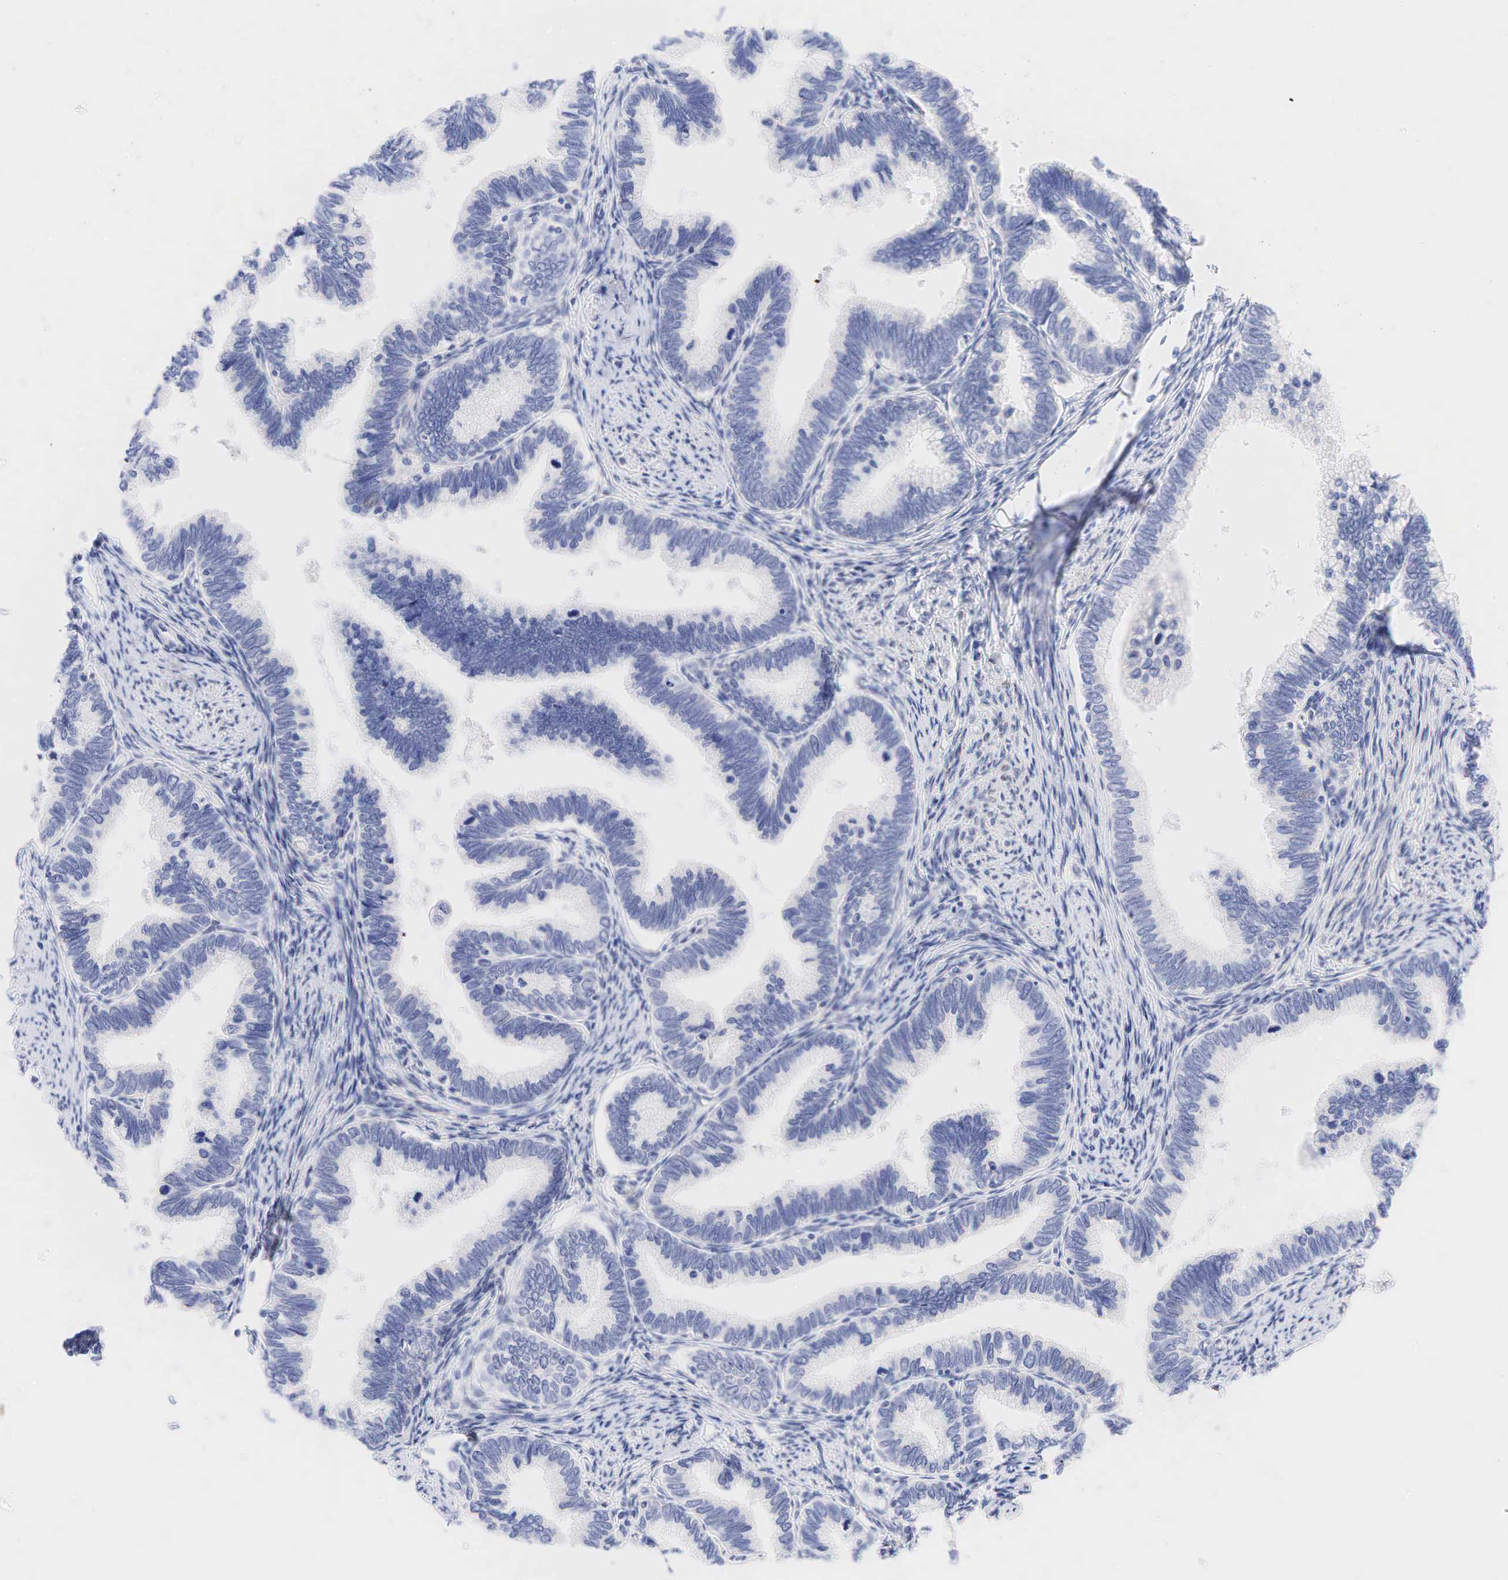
{"staining": {"intensity": "negative", "quantity": "none", "location": "none"}, "tissue": "cervical cancer", "cell_type": "Tumor cells", "image_type": "cancer", "snomed": [{"axis": "morphology", "description": "Adenocarcinoma, NOS"}, {"axis": "topography", "description": "Cervix"}], "caption": "A photomicrograph of human cervical cancer is negative for staining in tumor cells.", "gene": "AR", "patient": {"sex": "female", "age": 49}}